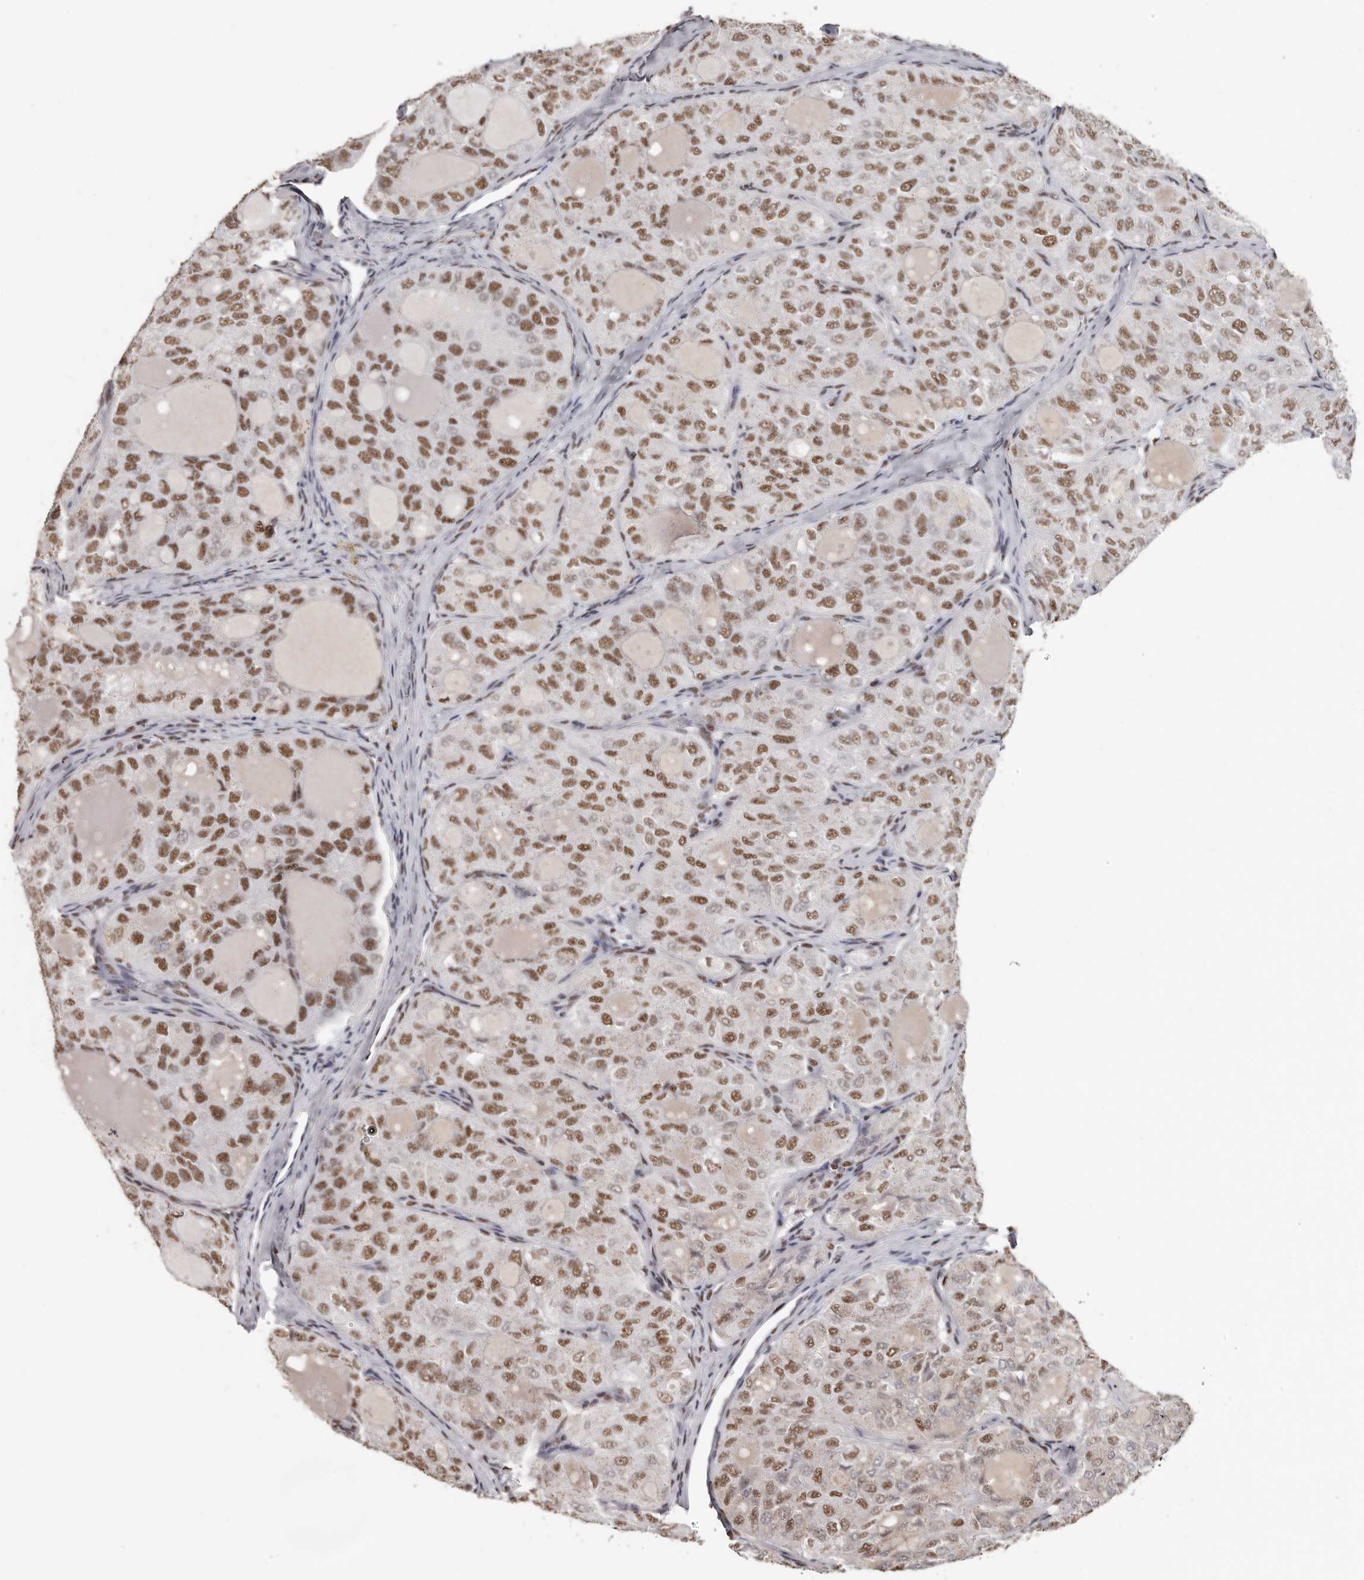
{"staining": {"intensity": "moderate", "quantity": ">75%", "location": "nuclear"}, "tissue": "thyroid cancer", "cell_type": "Tumor cells", "image_type": "cancer", "snomed": [{"axis": "morphology", "description": "Follicular adenoma carcinoma, NOS"}, {"axis": "topography", "description": "Thyroid gland"}], "caption": "This photomicrograph reveals immunohistochemistry staining of thyroid follicular adenoma carcinoma, with medium moderate nuclear positivity in approximately >75% of tumor cells.", "gene": "SCAF4", "patient": {"sex": "male", "age": 75}}